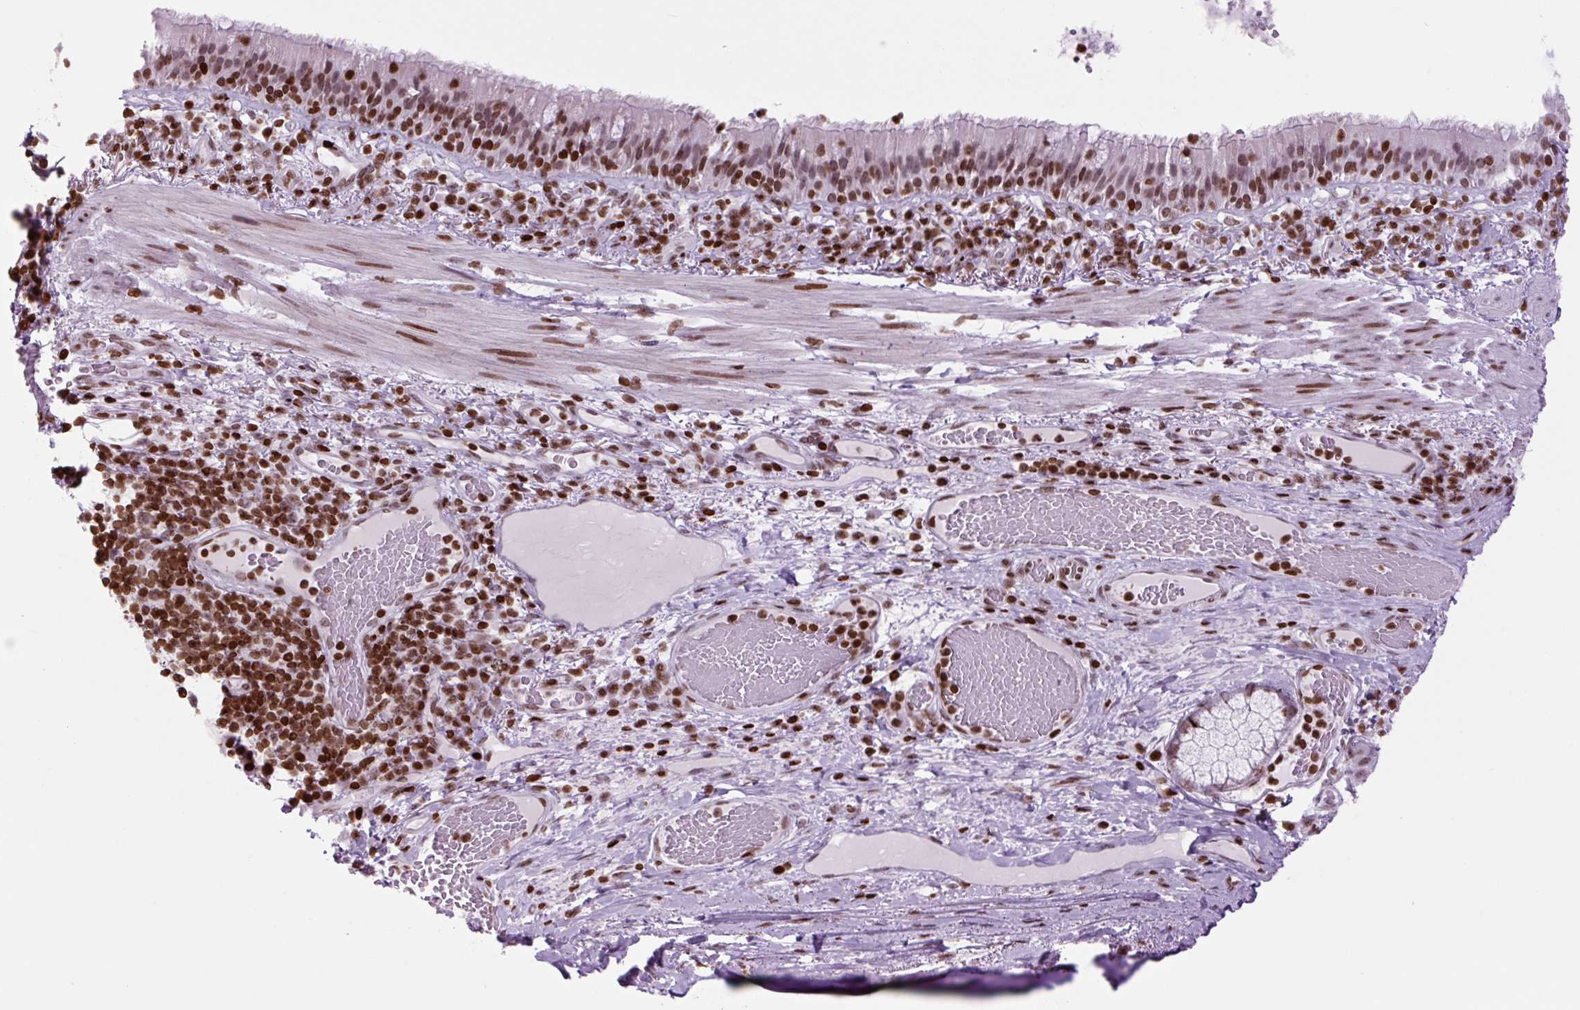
{"staining": {"intensity": "strong", "quantity": ">75%", "location": "nuclear"}, "tissue": "bronchus", "cell_type": "Respiratory epithelial cells", "image_type": "normal", "snomed": [{"axis": "morphology", "description": "Normal tissue, NOS"}, {"axis": "topography", "description": "Cartilage tissue"}, {"axis": "topography", "description": "Bronchus"}], "caption": "This photomicrograph shows immunohistochemistry staining of unremarkable human bronchus, with high strong nuclear expression in about >75% of respiratory epithelial cells.", "gene": "H1", "patient": {"sex": "male", "age": 56}}